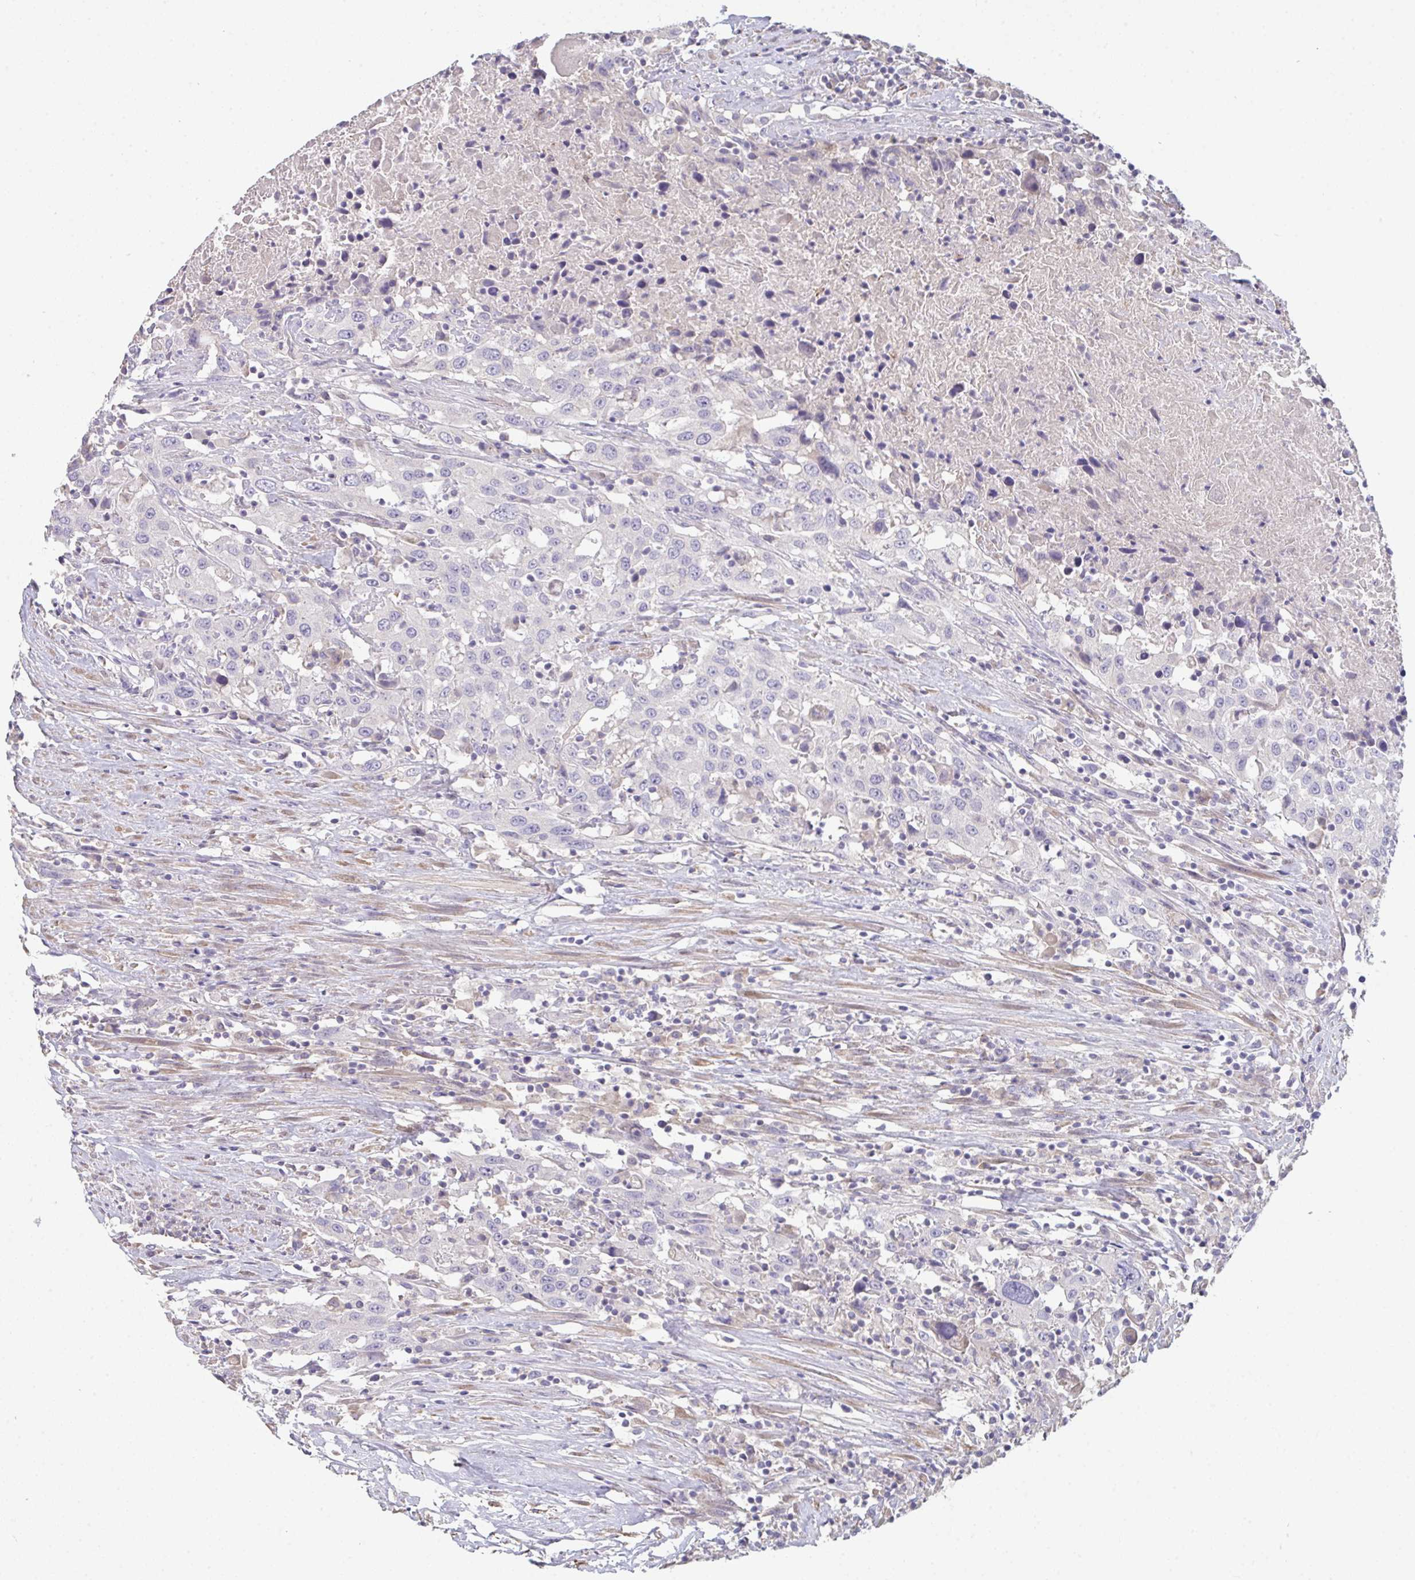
{"staining": {"intensity": "negative", "quantity": "none", "location": "none"}, "tissue": "urothelial cancer", "cell_type": "Tumor cells", "image_type": "cancer", "snomed": [{"axis": "morphology", "description": "Urothelial carcinoma, High grade"}, {"axis": "topography", "description": "Urinary bladder"}], "caption": "IHC histopathology image of human urothelial cancer stained for a protein (brown), which exhibits no expression in tumor cells.", "gene": "HGFAC", "patient": {"sex": "male", "age": 61}}